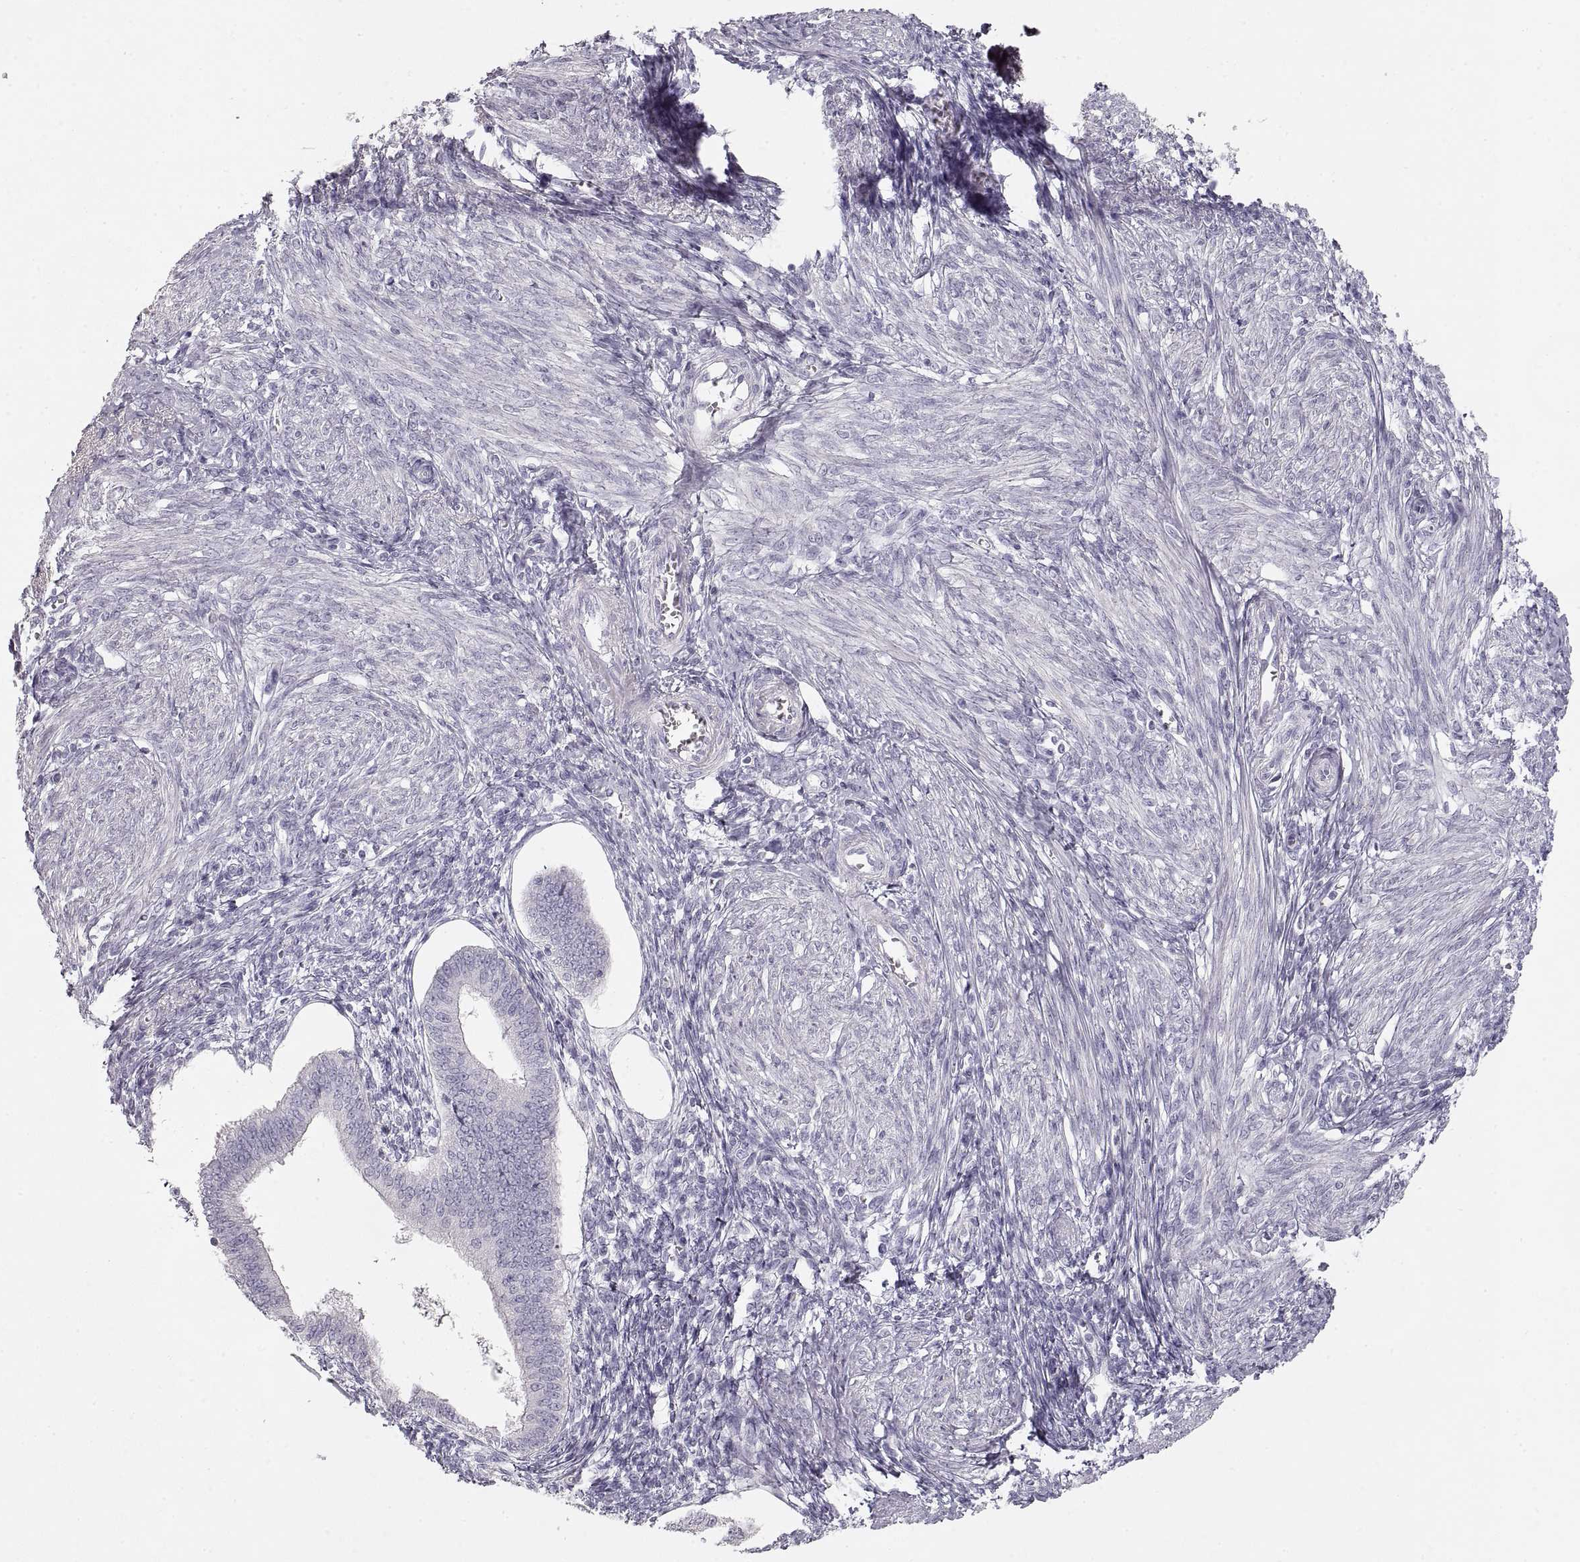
{"staining": {"intensity": "negative", "quantity": "none", "location": "none"}, "tissue": "endometrium", "cell_type": "Cells in endometrial stroma", "image_type": "normal", "snomed": [{"axis": "morphology", "description": "Normal tissue, NOS"}, {"axis": "topography", "description": "Endometrium"}], "caption": "This micrograph is of unremarkable endometrium stained with immunohistochemistry (IHC) to label a protein in brown with the nuclei are counter-stained blue. There is no staining in cells in endometrial stroma. (DAB immunohistochemistry with hematoxylin counter stain).", "gene": "ZP3", "patient": {"sex": "female", "age": 42}}